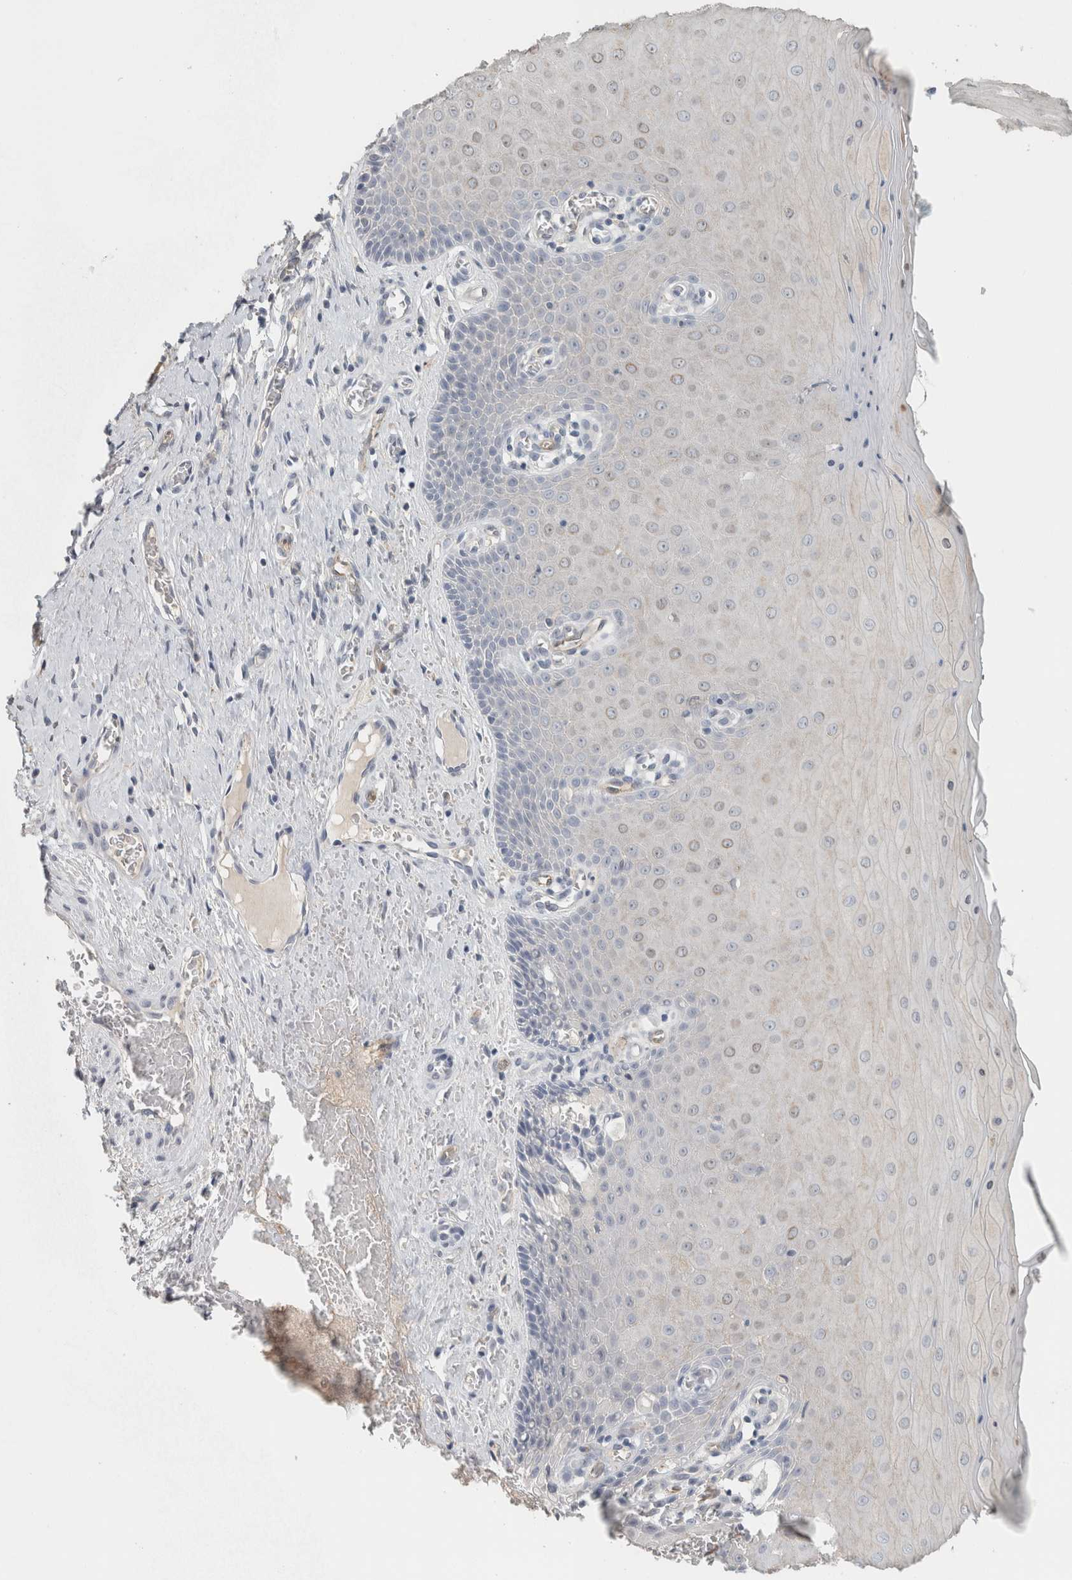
{"staining": {"intensity": "negative", "quantity": "none", "location": "none"}, "tissue": "cervix", "cell_type": "Glandular cells", "image_type": "normal", "snomed": [{"axis": "morphology", "description": "Normal tissue, NOS"}, {"axis": "topography", "description": "Cervix"}], "caption": "High magnification brightfield microscopy of unremarkable cervix stained with DAB (brown) and counterstained with hematoxylin (blue): glandular cells show no significant staining. Nuclei are stained in blue.", "gene": "SCIN", "patient": {"sex": "female", "age": 55}}